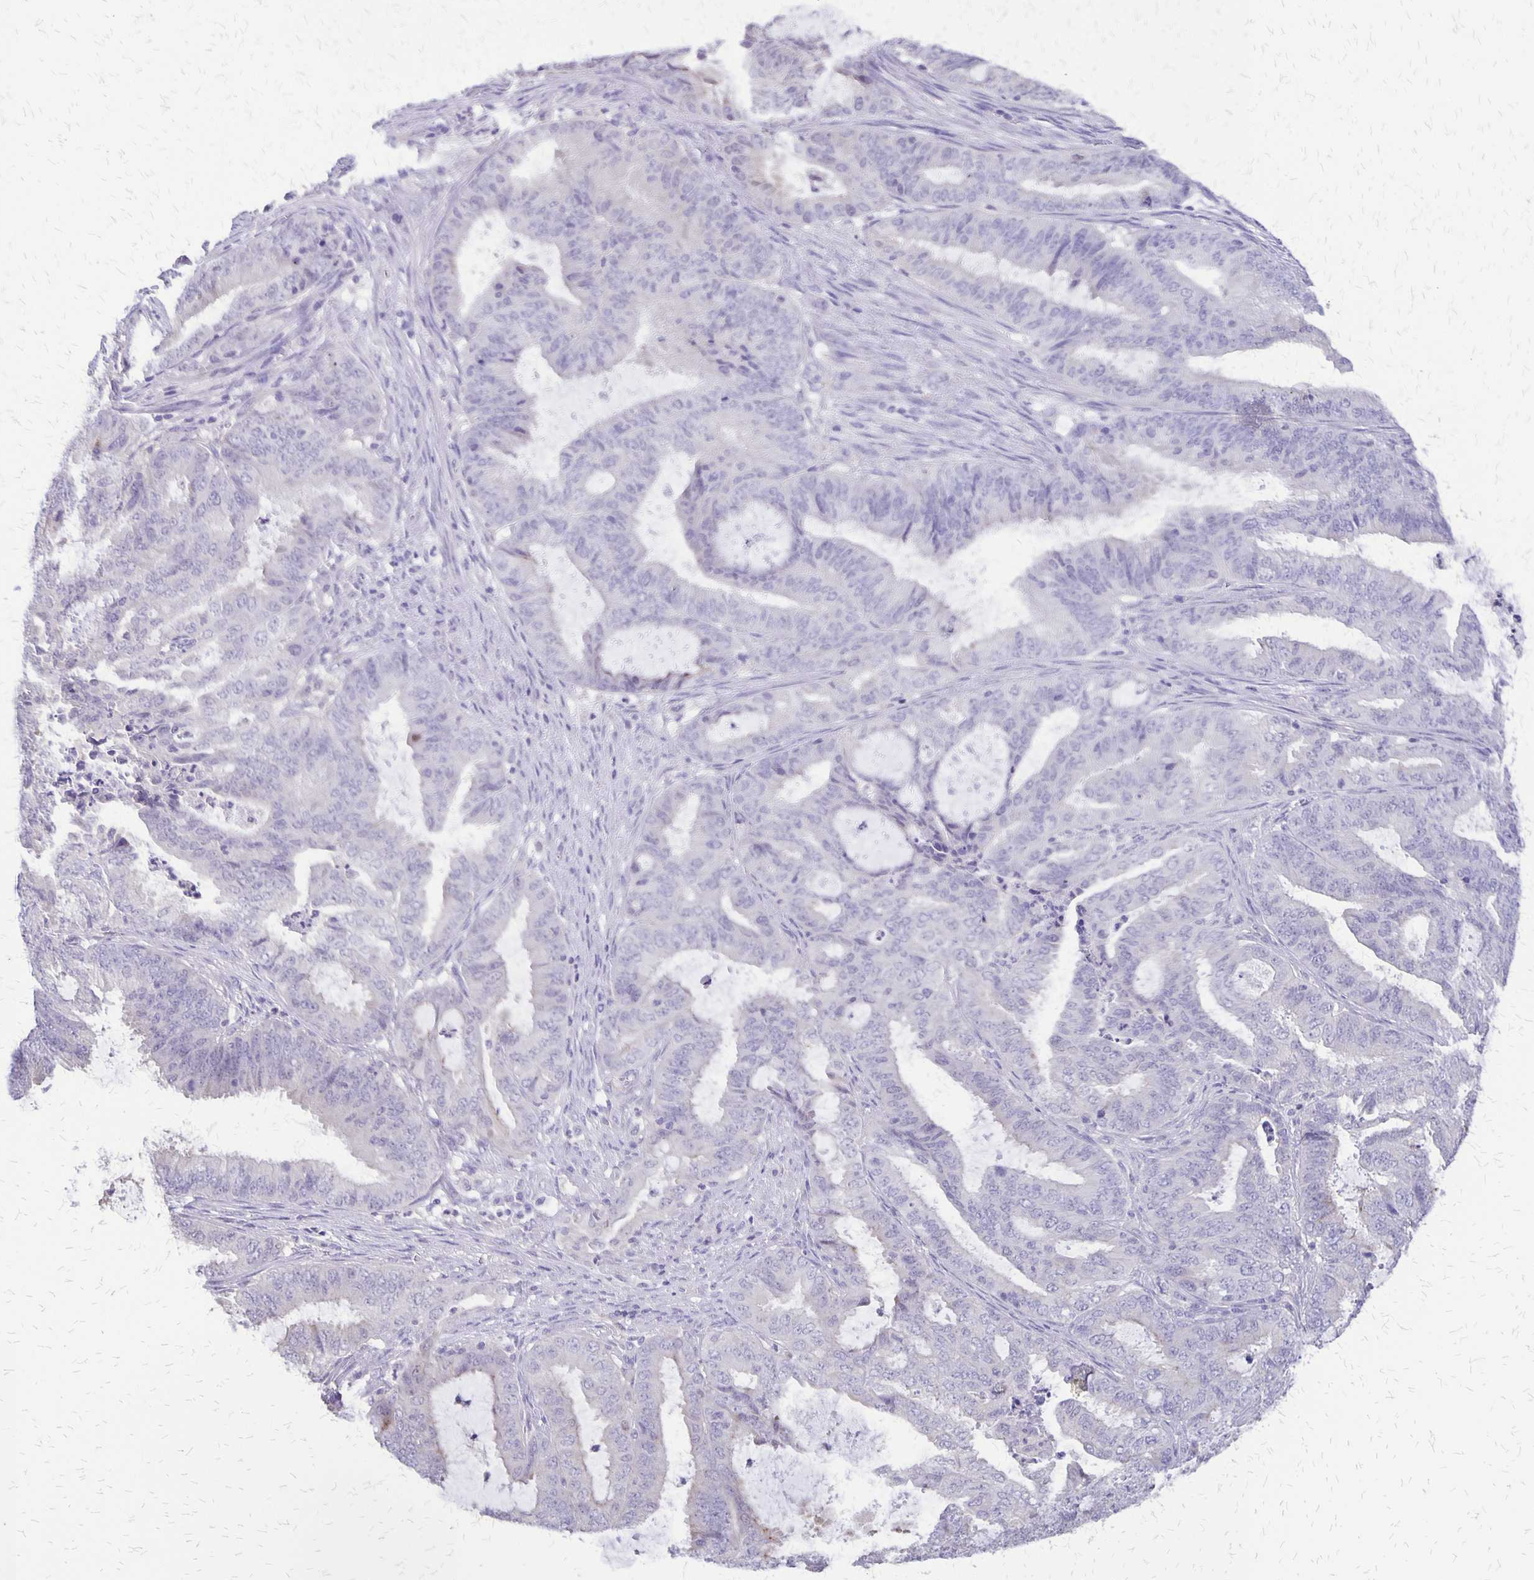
{"staining": {"intensity": "negative", "quantity": "none", "location": "none"}, "tissue": "endometrial cancer", "cell_type": "Tumor cells", "image_type": "cancer", "snomed": [{"axis": "morphology", "description": "Adenocarcinoma, NOS"}, {"axis": "topography", "description": "Endometrium"}], "caption": "Tumor cells show no significant protein staining in endometrial cancer (adenocarcinoma).", "gene": "SI", "patient": {"sex": "female", "age": 51}}